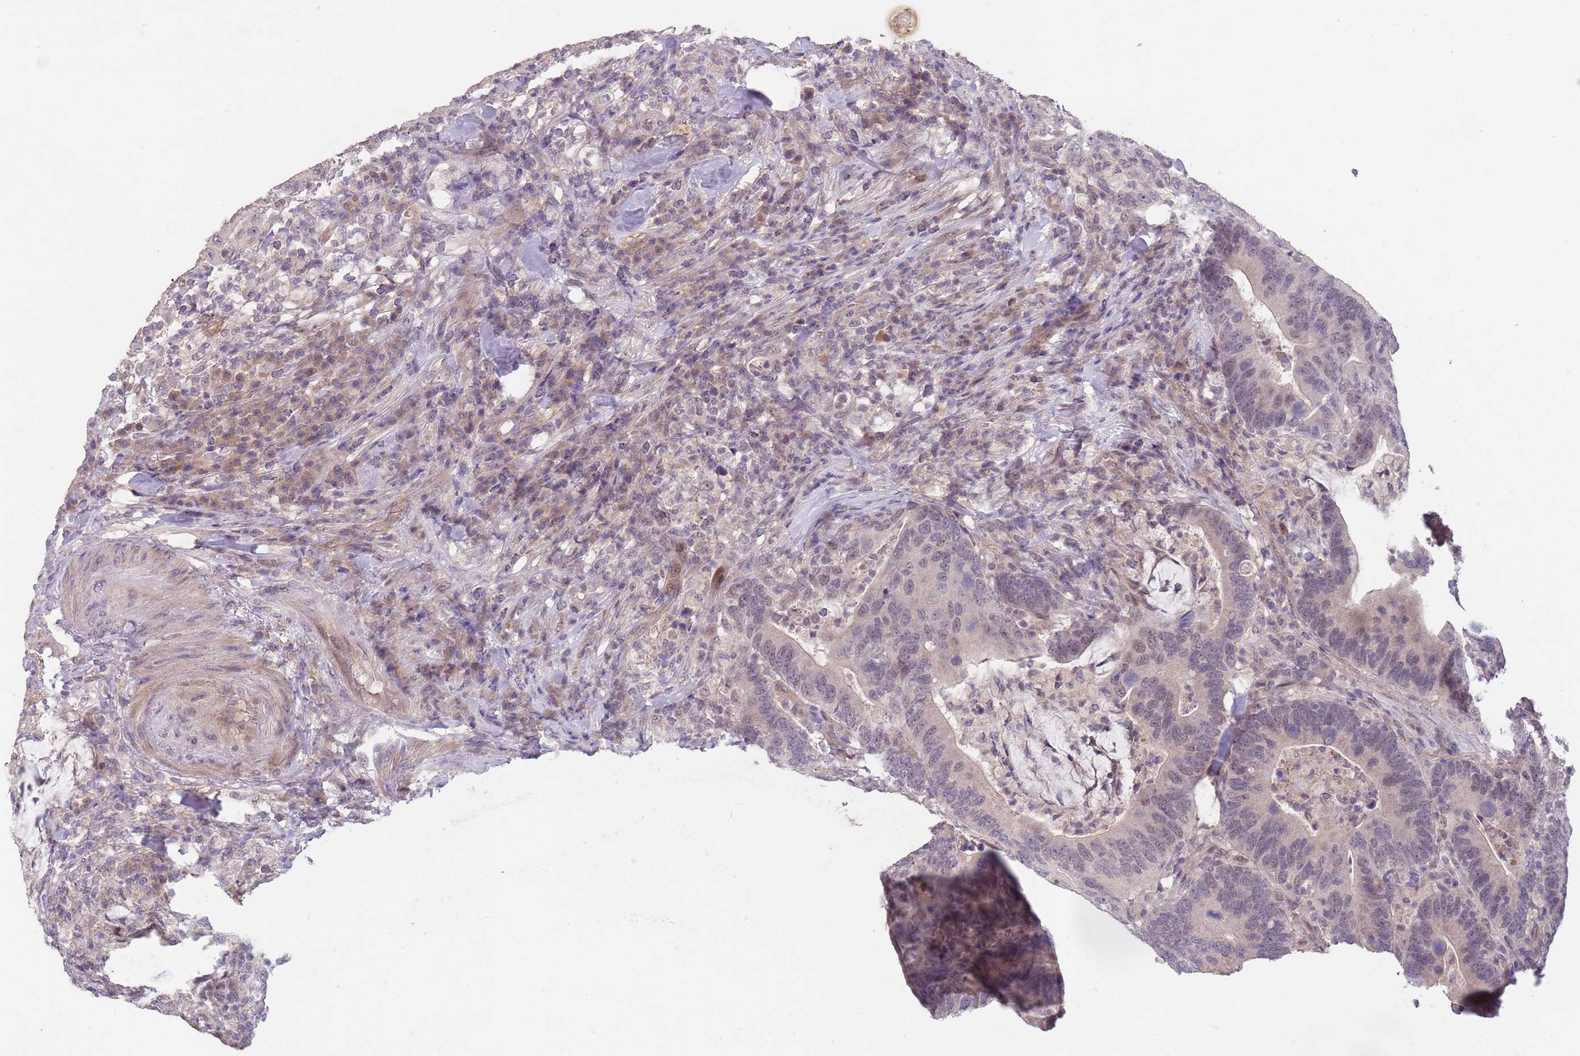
{"staining": {"intensity": "negative", "quantity": "none", "location": "none"}, "tissue": "colorectal cancer", "cell_type": "Tumor cells", "image_type": "cancer", "snomed": [{"axis": "morphology", "description": "Adenocarcinoma, NOS"}, {"axis": "topography", "description": "Colon"}], "caption": "Colorectal cancer (adenocarcinoma) was stained to show a protein in brown. There is no significant staining in tumor cells.", "gene": "MEI1", "patient": {"sex": "female", "age": 66}}